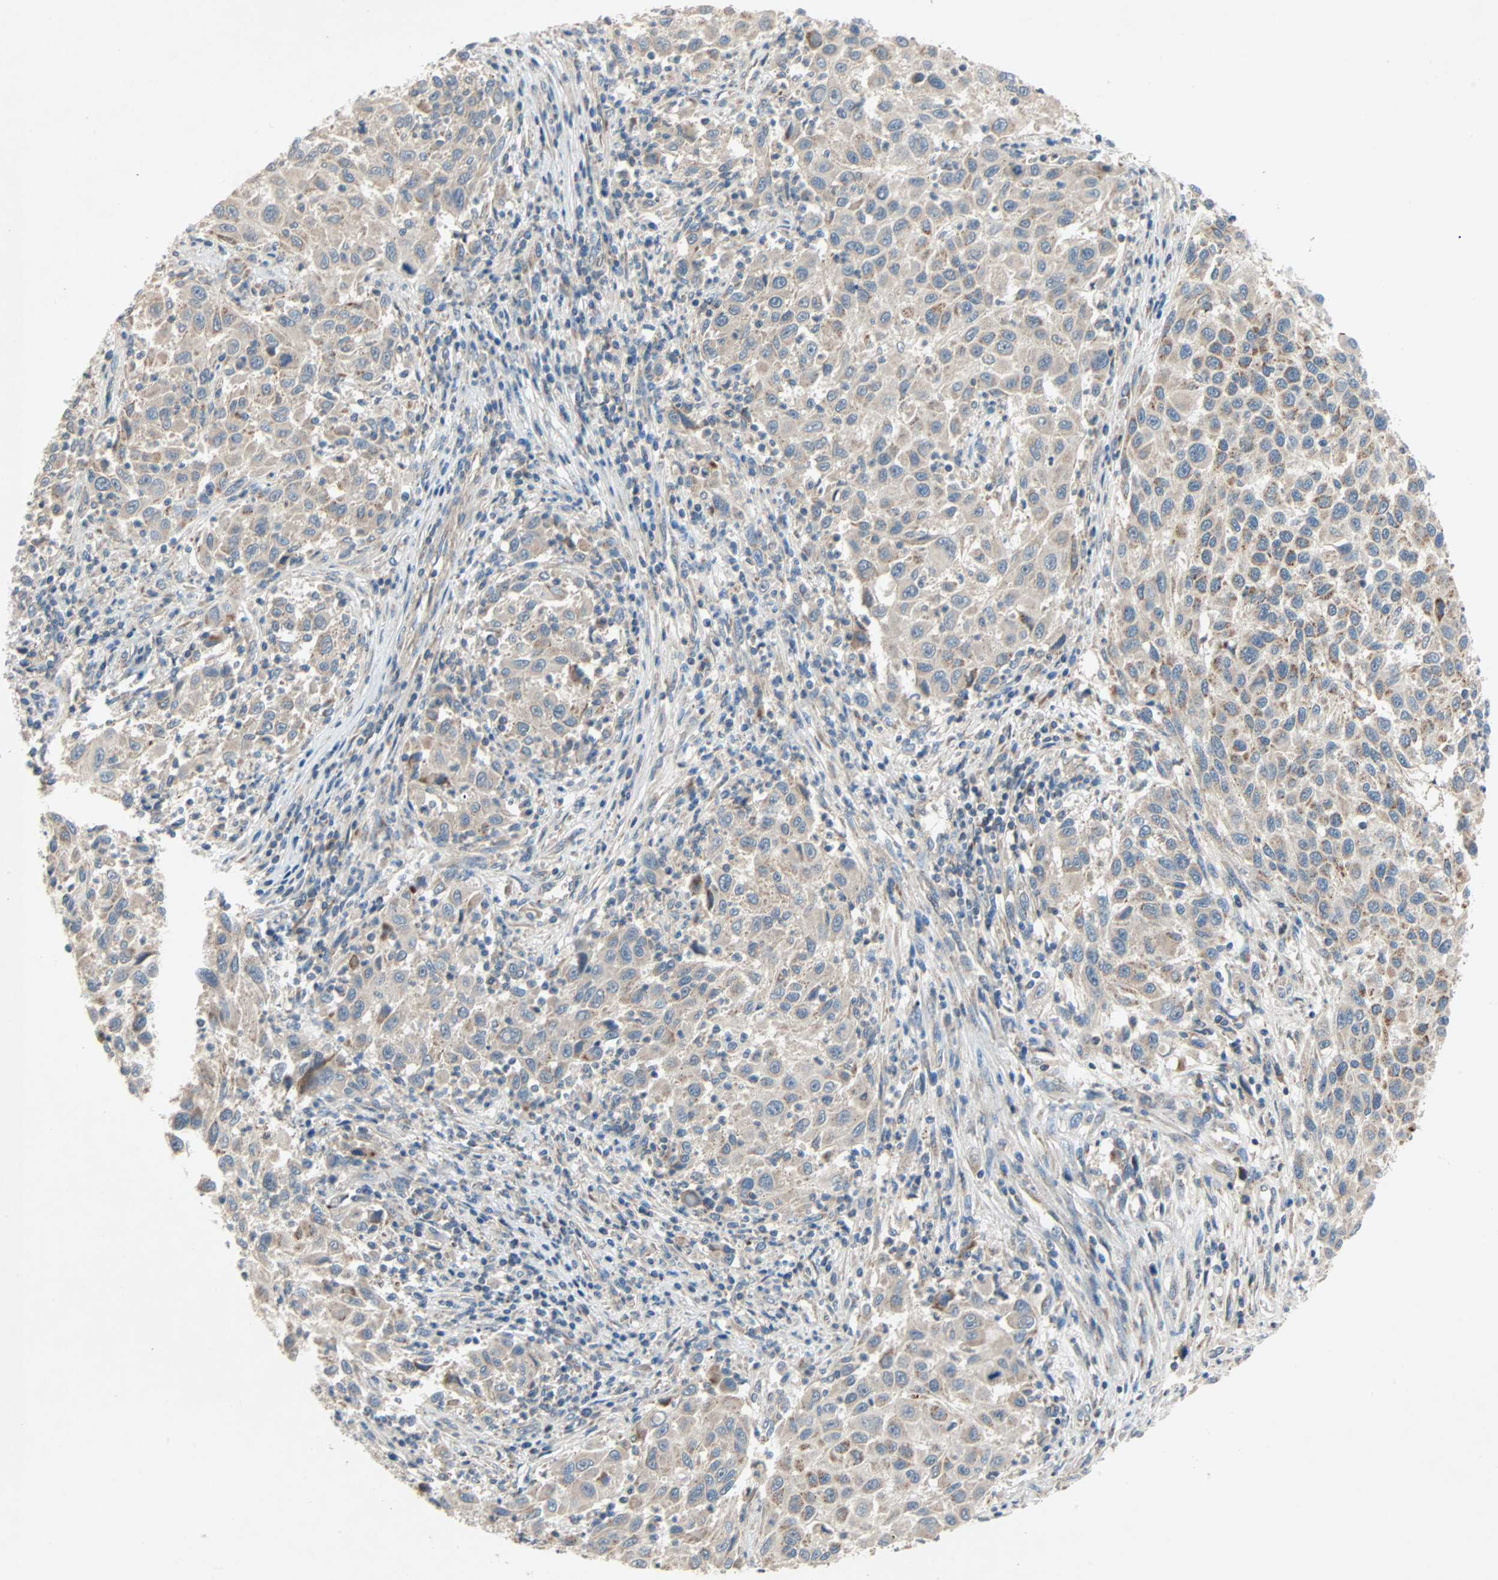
{"staining": {"intensity": "weak", "quantity": "25%-75%", "location": "cytoplasmic/membranous"}, "tissue": "melanoma", "cell_type": "Tumor cells", "image_type": "cancer", "snomed": [{"axis": "morphology", "description": "Malignant melanoma, Metastatic site"}, {"axis": "topography", "description": "Lymph node"}], "caption": "Protein expression analysis of human melanoma reveals weak cytoplasmic/membranous staining in about 25%-75% of tumor cells. Using DAB (3,3'-diaminobenzidine) (brown) and hematoxylin (blue) stains, captured at high magnification using brightfield microscopy.", "gene": "XYLT1", "patient": {"sex": "male", "age": 61}}